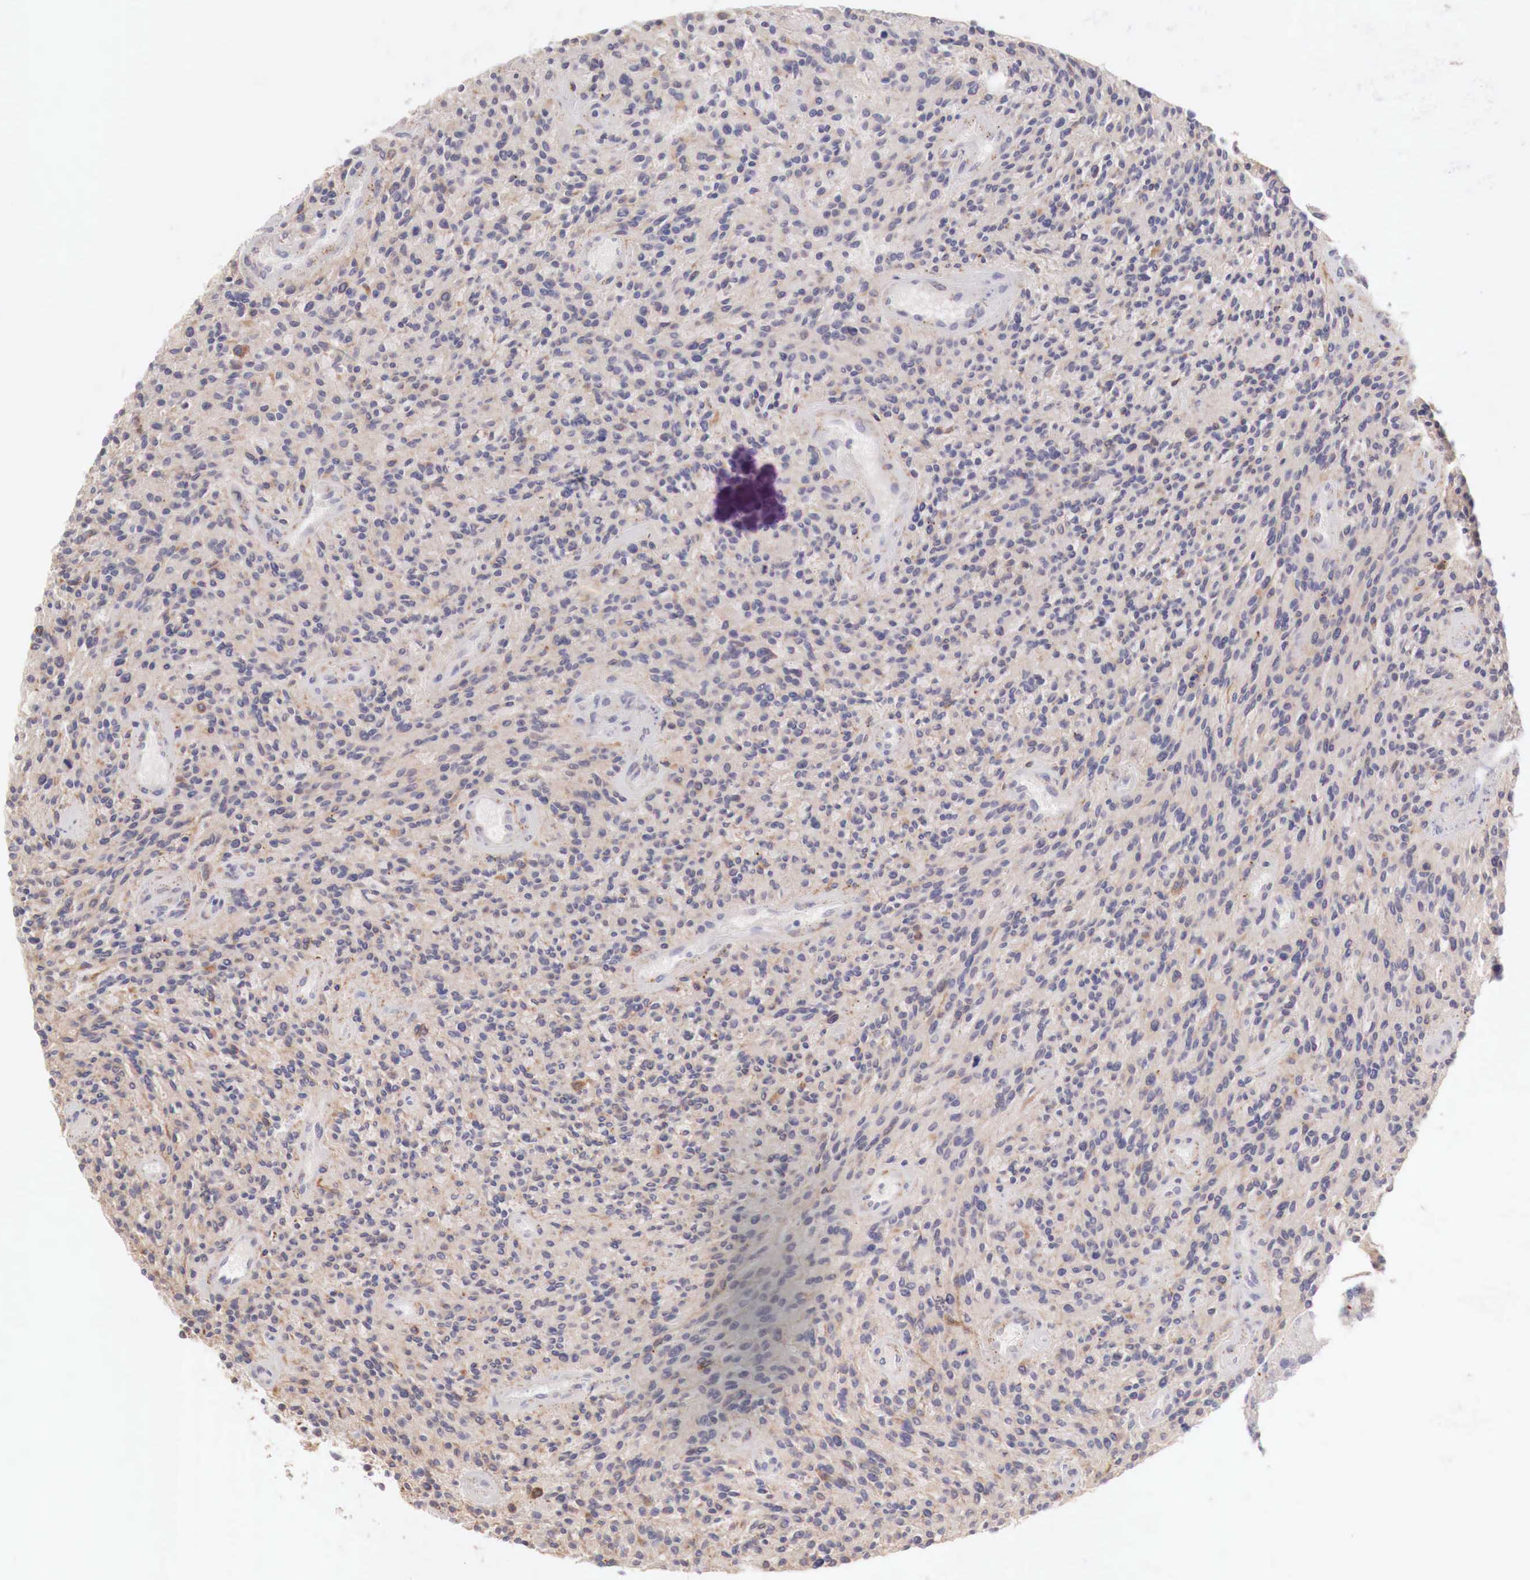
{"staining": {"intensity": "negative", "quantity": "none", "location": "none"}, "tissue": "glioma", "cell_type": "Tumor cells", "image_type": "cancer", "snomed": [{"axis": "morphology", "description": "Glioma, malignant, High grade"}, {"axis": "topography", "description": "Brain"}], "caption": "Malignant high-grade glioma was stained to show a protein in brown. There is no significant expression in tumor cells.", "gene": "GLA", "patient": {"sex": "female", "age": 13}}